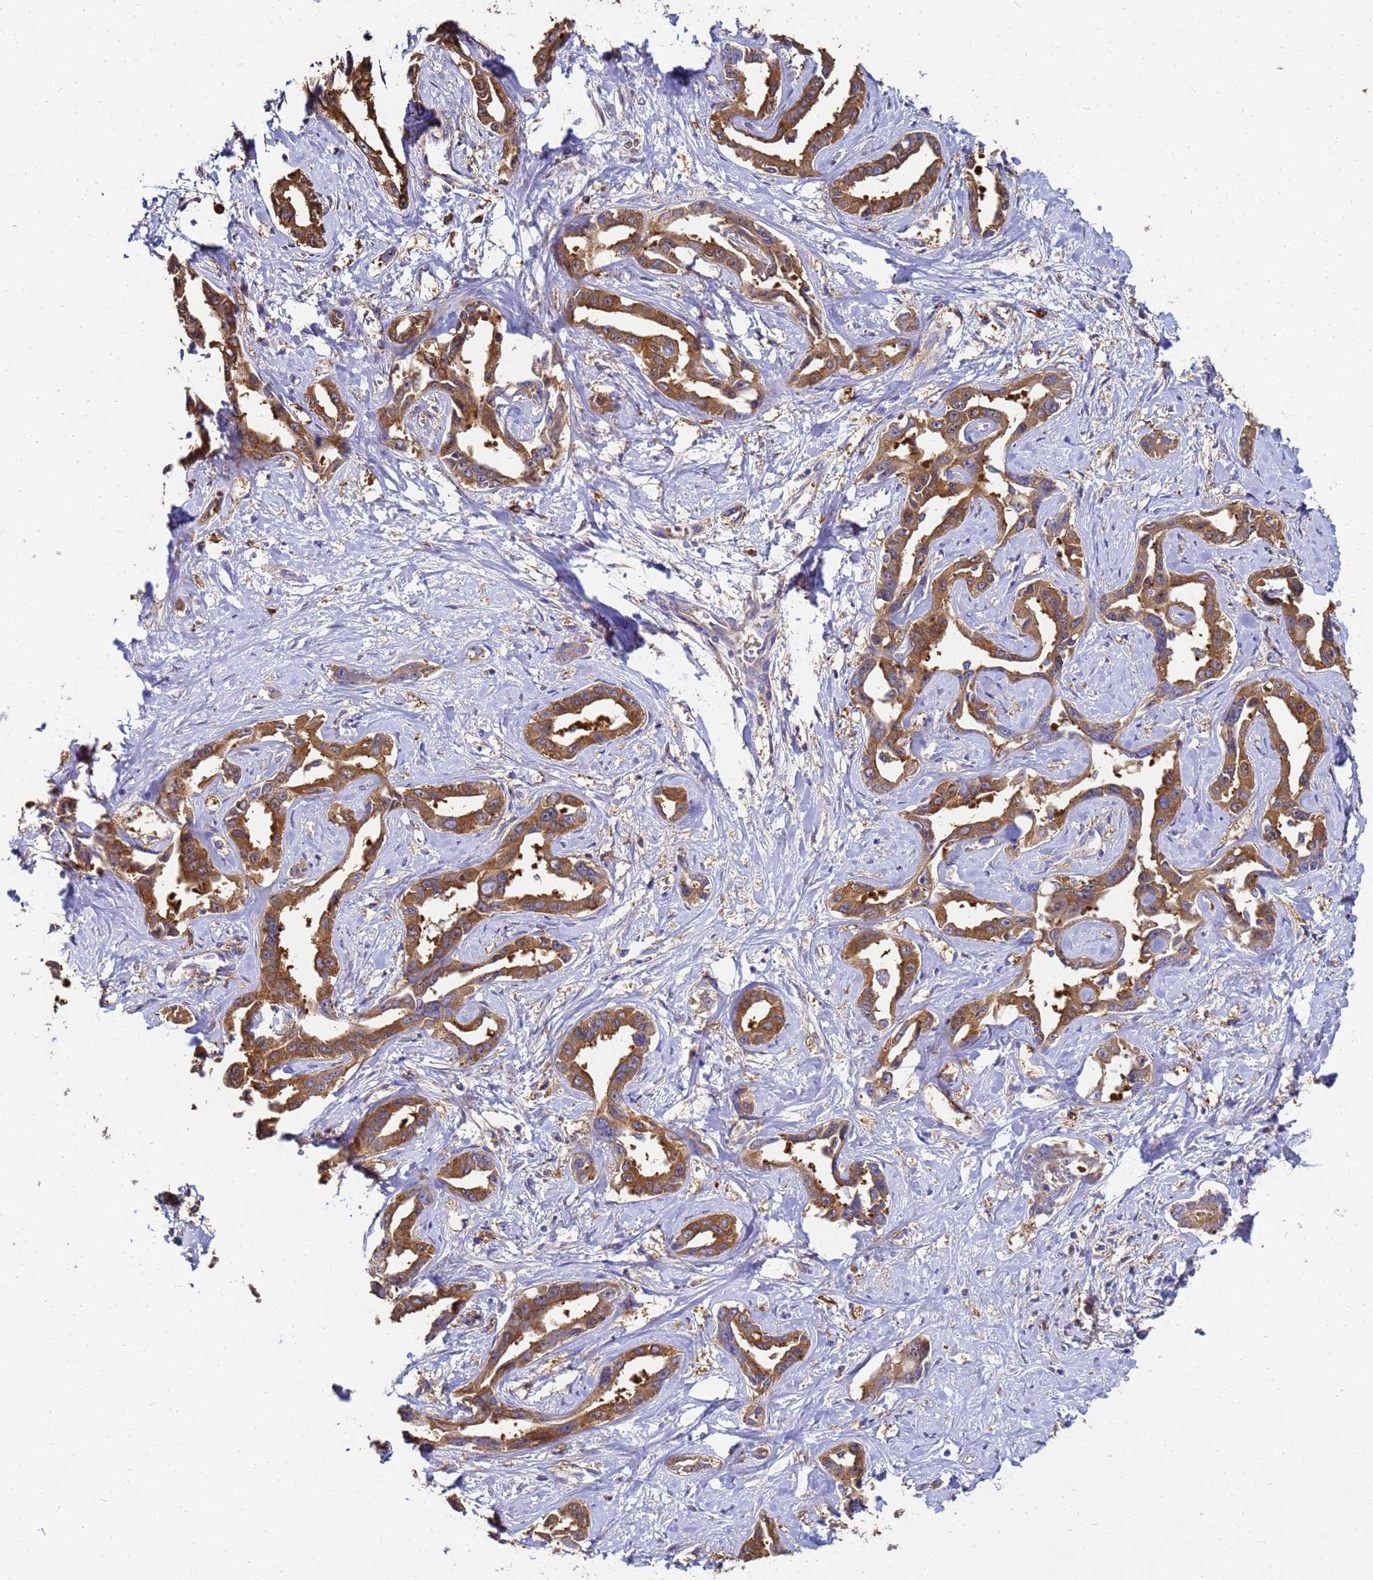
{"staining": {"intensity": "moderate", "quantity": ">75%", "location": "cytoplasmic/membranous"}, "tissue": "liver cancer", "cell_type": "Tumor cells", "image_type": "cancer", "snomed": [{"axis": "morphology", "description": "Cholangiocarcinoma"}, {"axis": "topography", "description": "Liver"}], "caption": "Tumor cells display medium levels of moderate cytoplasmic/membranous expression in about >75% of cells in human liver cancer (cholangiocarcinoma).", "gene": "NME1-NME2", "patient": {"sex": "male", "age": 59}}